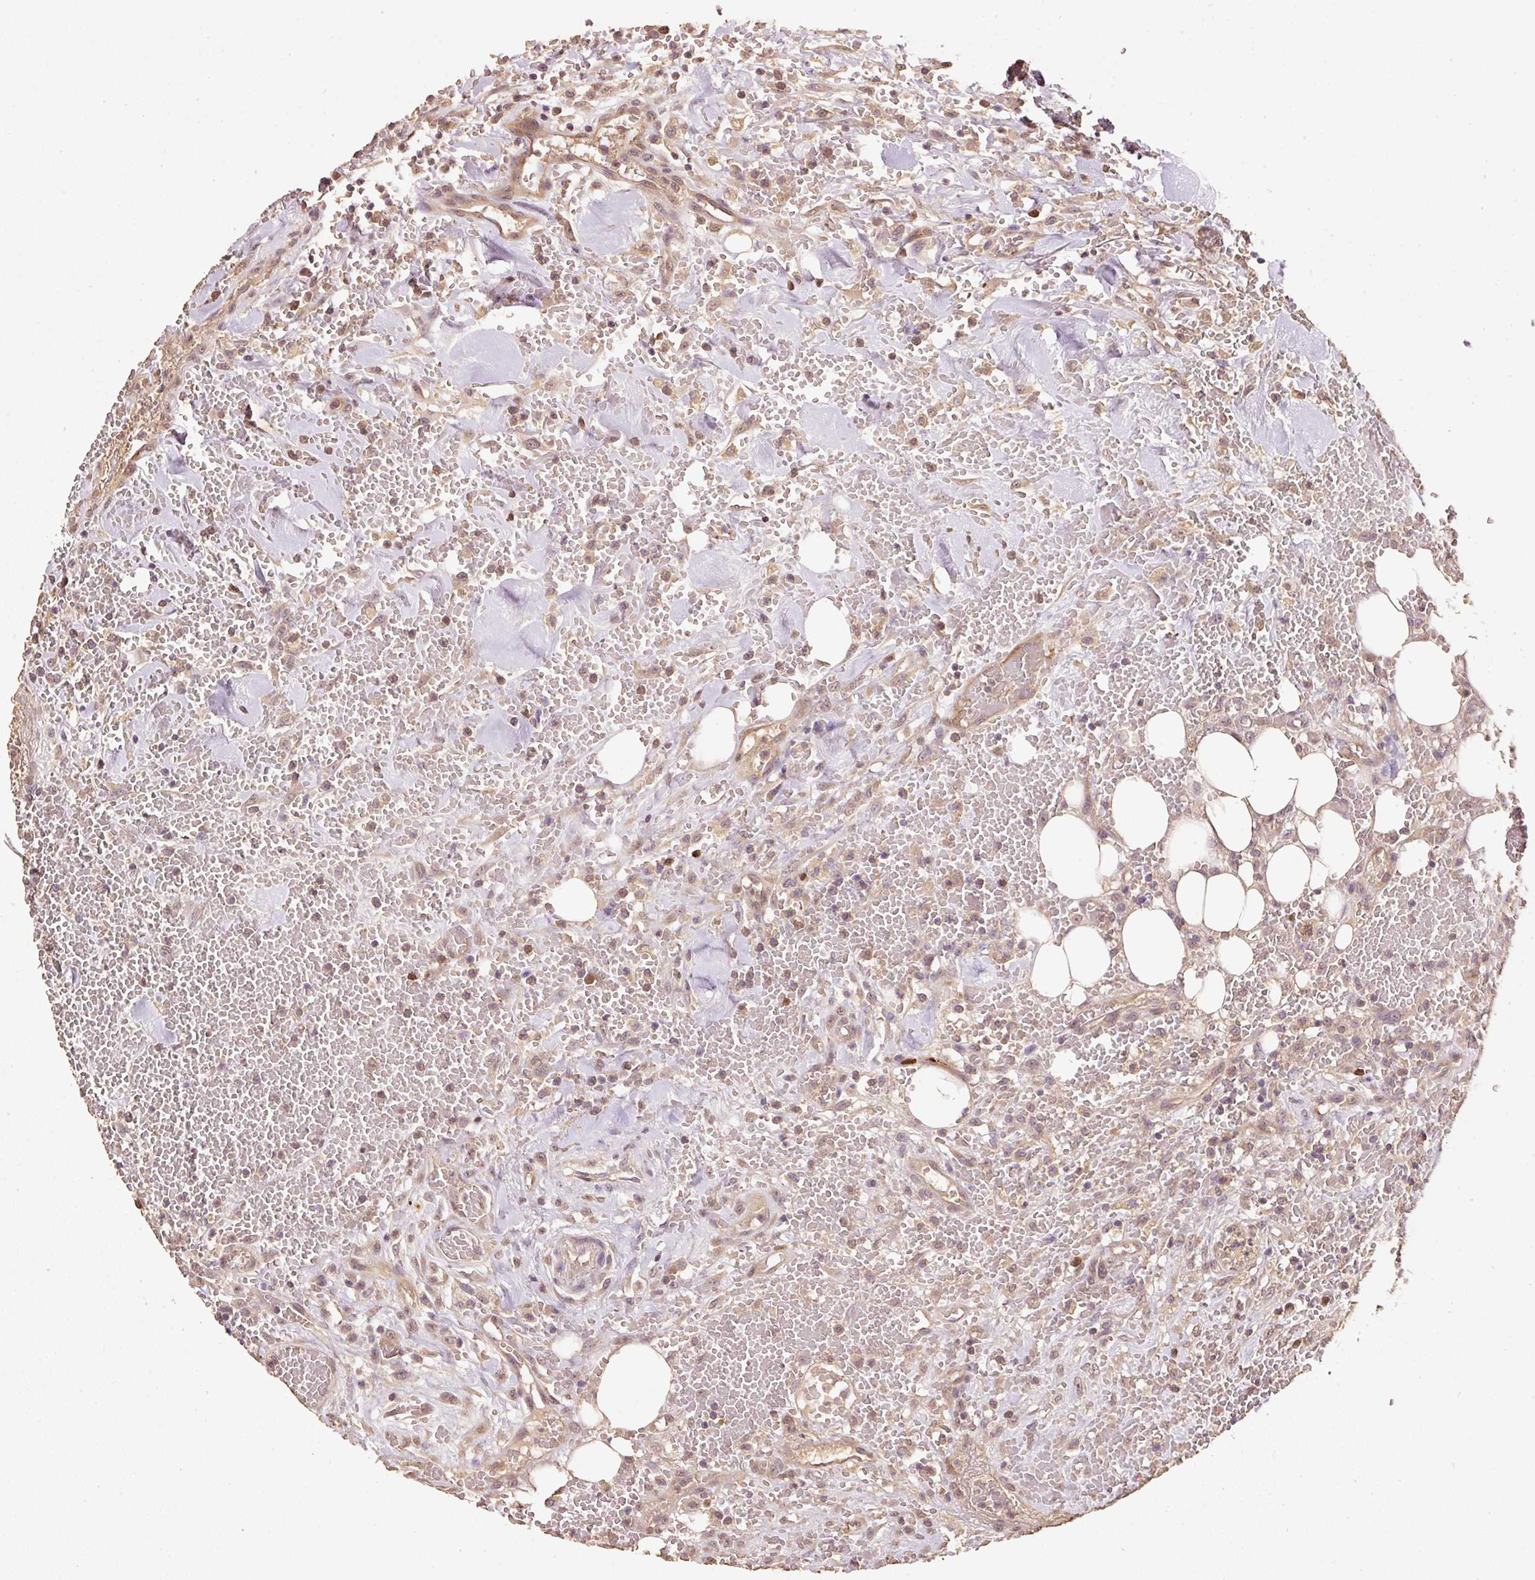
{"staining": {"intensity": "moderate", "quantity": ">75%", "location": "cytoplasmic/membranous,nuclear"}, "tissue": "head and neck cancer", "cell_type": "Tumor cells", "image_type": "cancer", "snomed": [{"axis": "morphology", "description": "Squamous cell carcinoma, NOS"}, {"axis": "topography", "description": "Head-Neck"}], "caption": "Protein staining of squamous cell carcinoma (head and neck) tissue reveals moderate cytoplasmic/membranous and nuclear staining in about >75% of tumor cells.", "gene": "HERC2", "patient": {"sex": "male", "age": 81}}